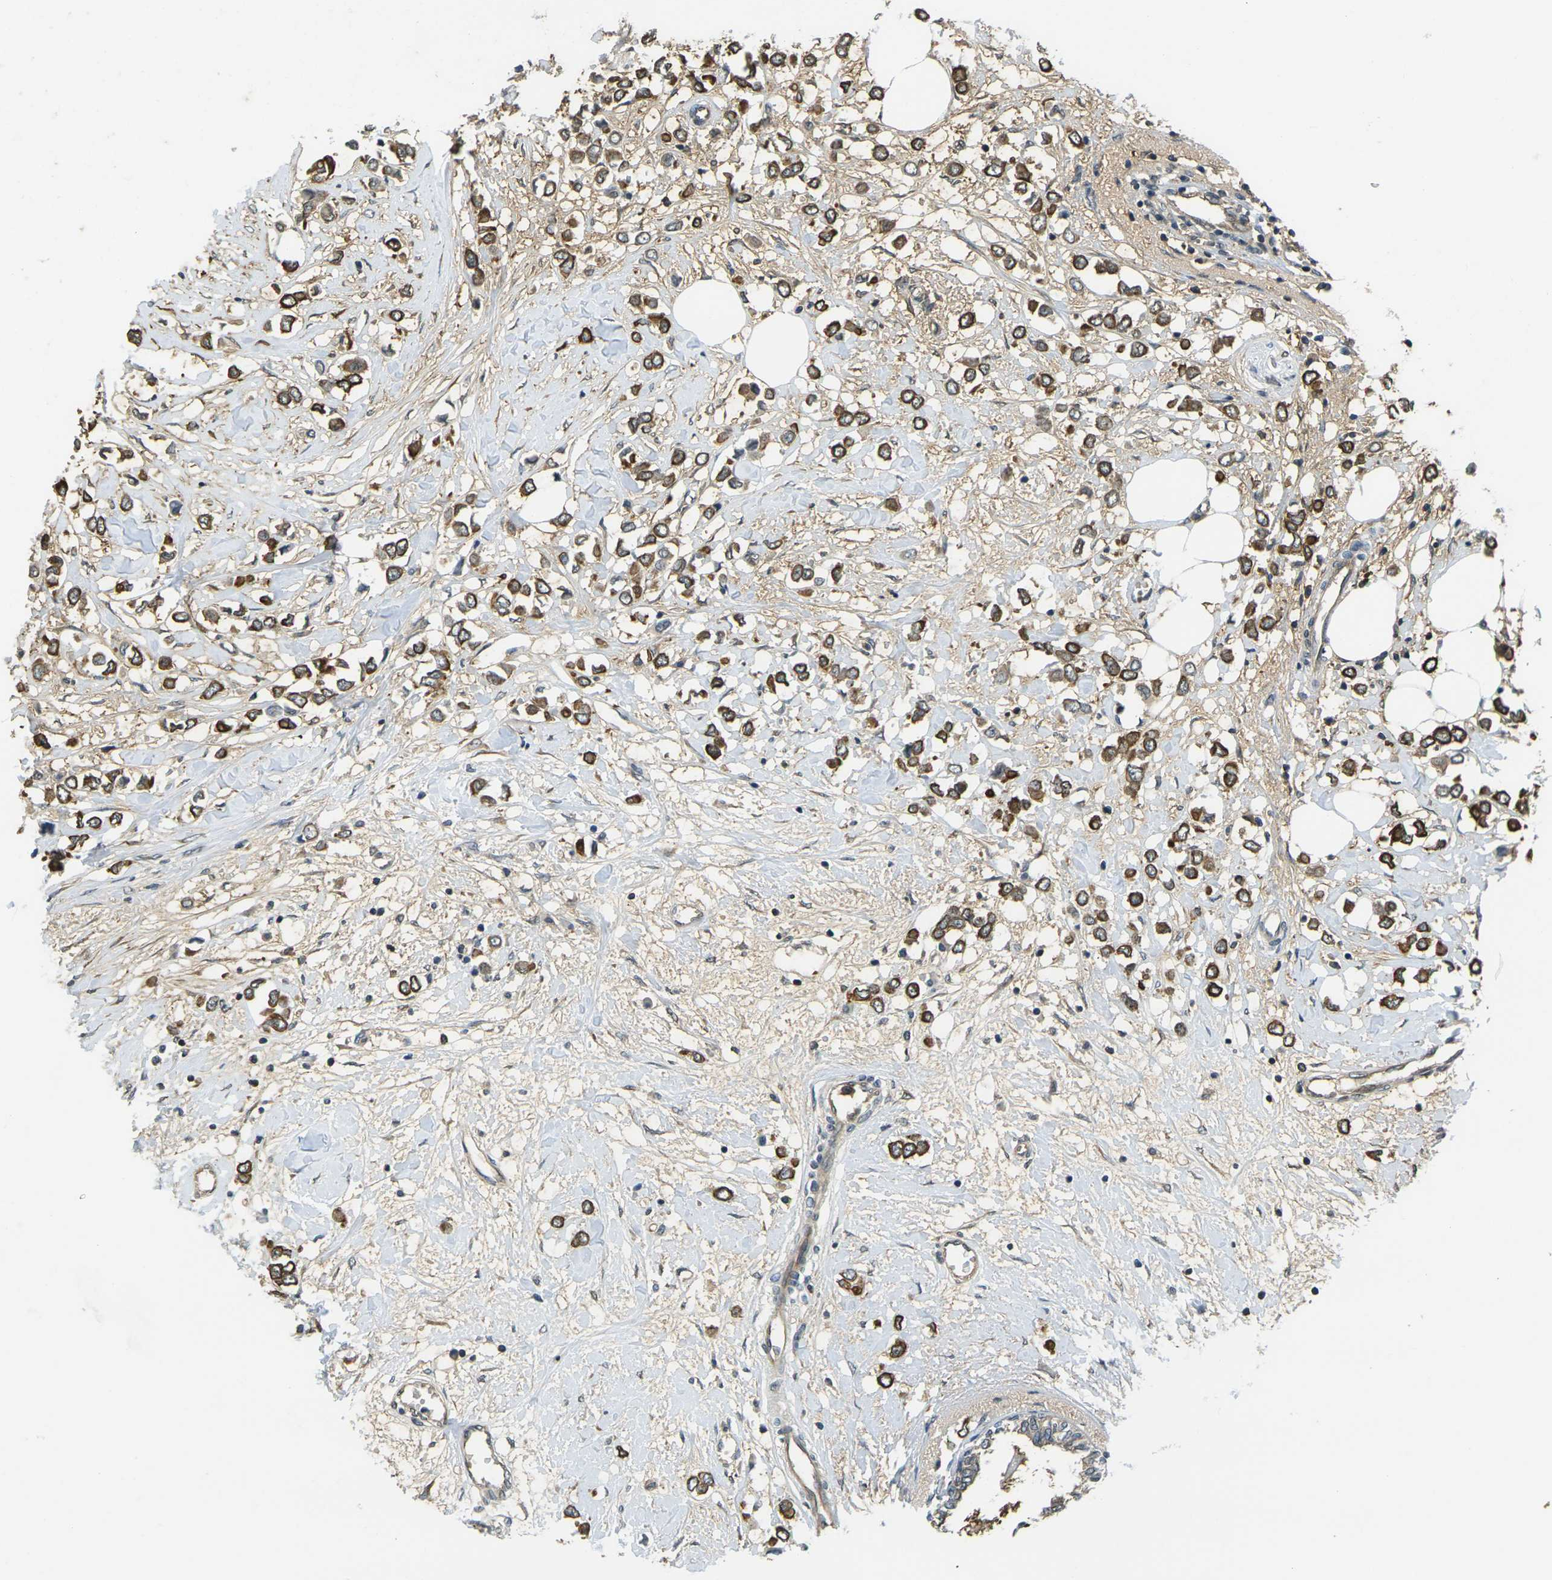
{"staining": {"intensity": "strong", "quantity": ">75%", "location": "cytoplasmic/membranous"}, "tissue": "breast cancer", "cell_type": "Tumor cells", "image_type": "cancer", "snomed": [{"axis": "morphology", "description": "Lobular carcinoma"}, {"axis": "topography", "description": "Breast"}], "caption": "Strong cytoplasmic/membranous protein staining is present in approximately >75% of tumor cells in breast cancer (lobular carcinoma).", "gene": "CAST", "patient": {"sex": "female", "age": 51}}